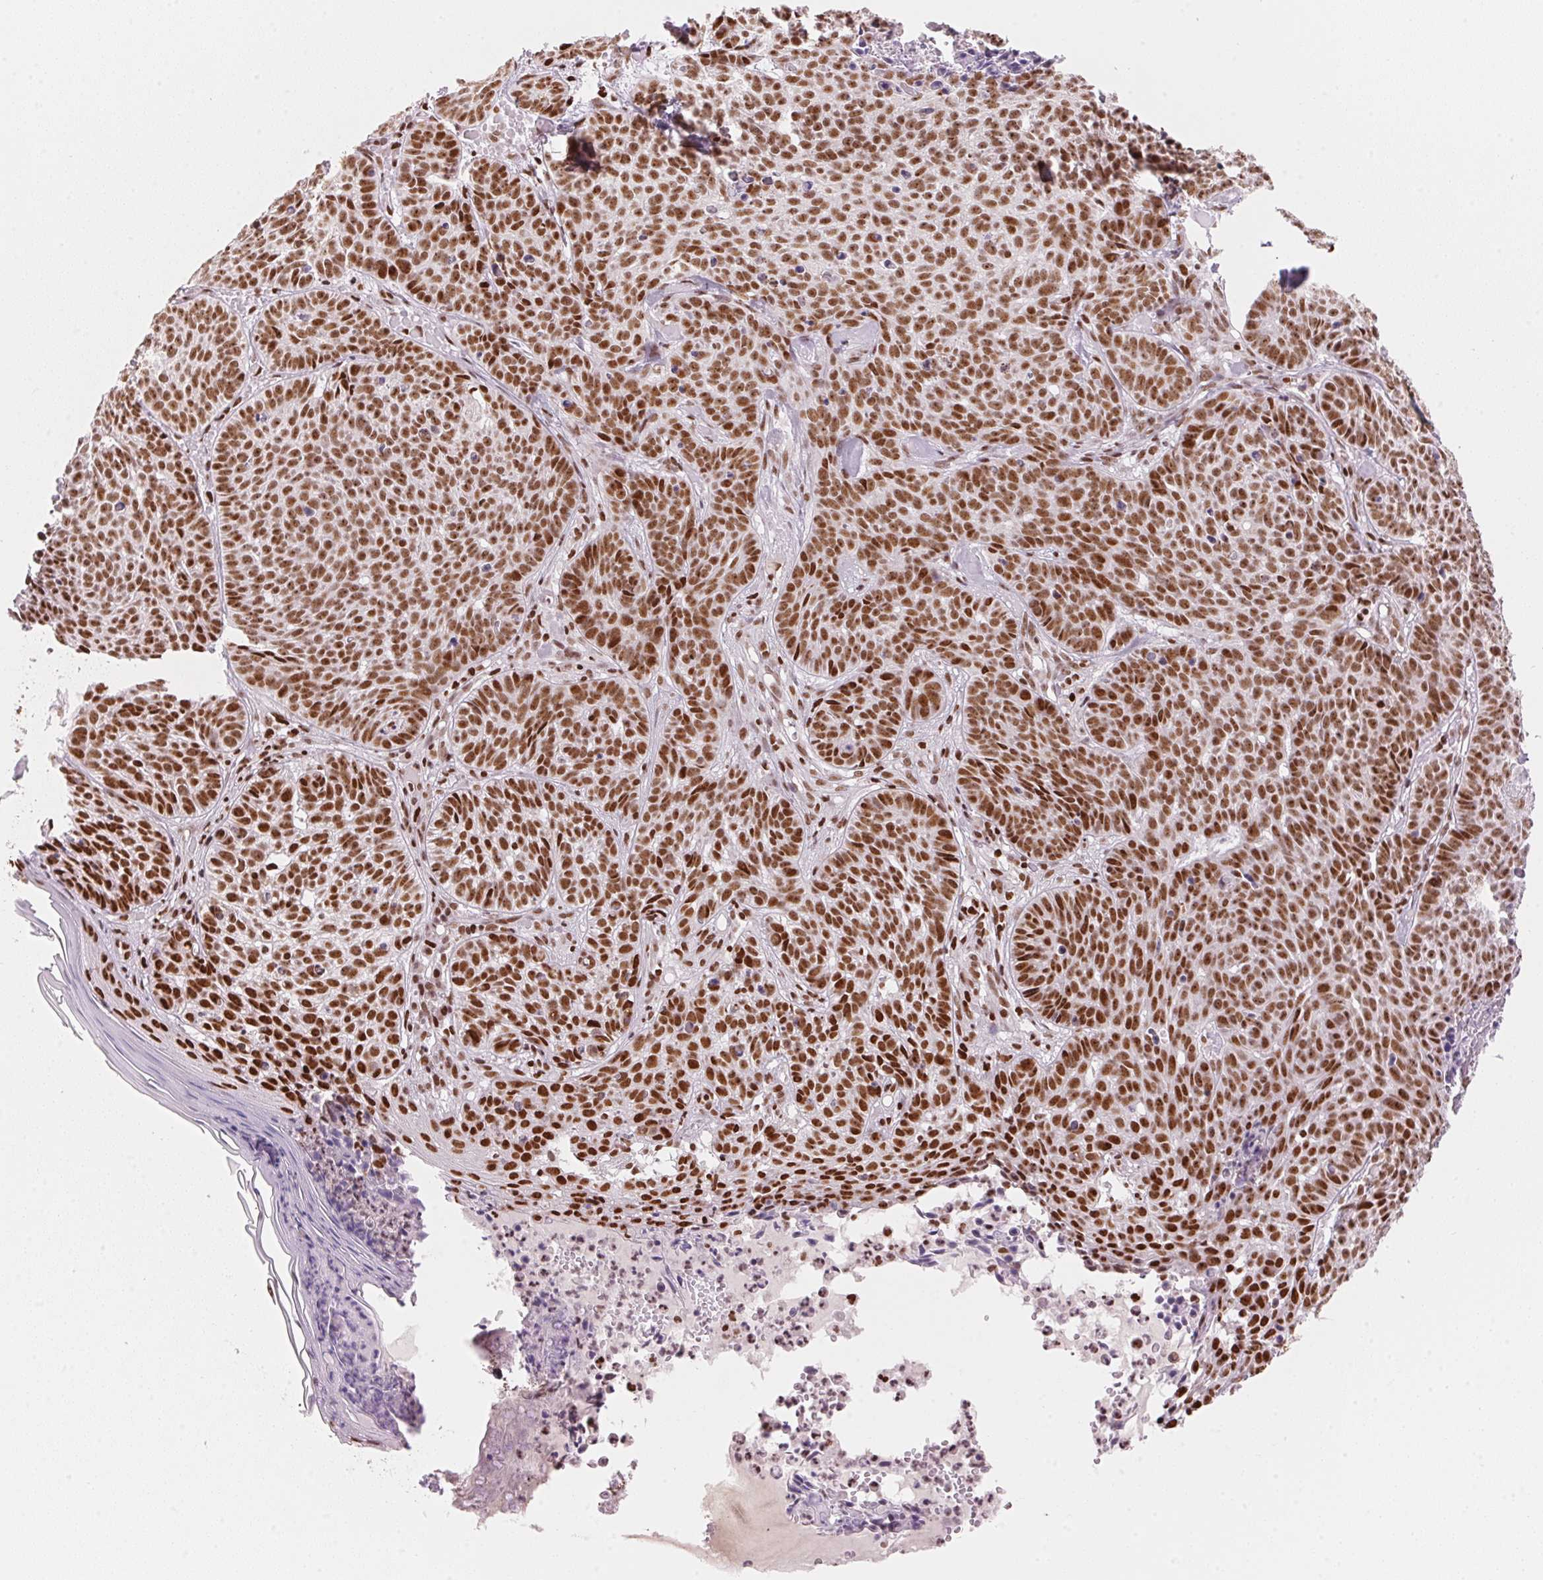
{"staining": {"intensity": "strong", "quantity": ">75%", "location": "nuclear"}, "tissue": "skin cancer", "cell_type": "Tumor cells", "image_type": "cancer", "snomed": [{"axis": "morphology", "description": "Basal cell carcinoma"}, {"axis": "topography", "description": "Skin"}], "caption": "Human skin cancer stained for a protein (brown) shows strong nuclear positive staining in approximately >75% of tumor cells.", "gene": "NXF1", "patient": {"sex": "male", "age": 90}}